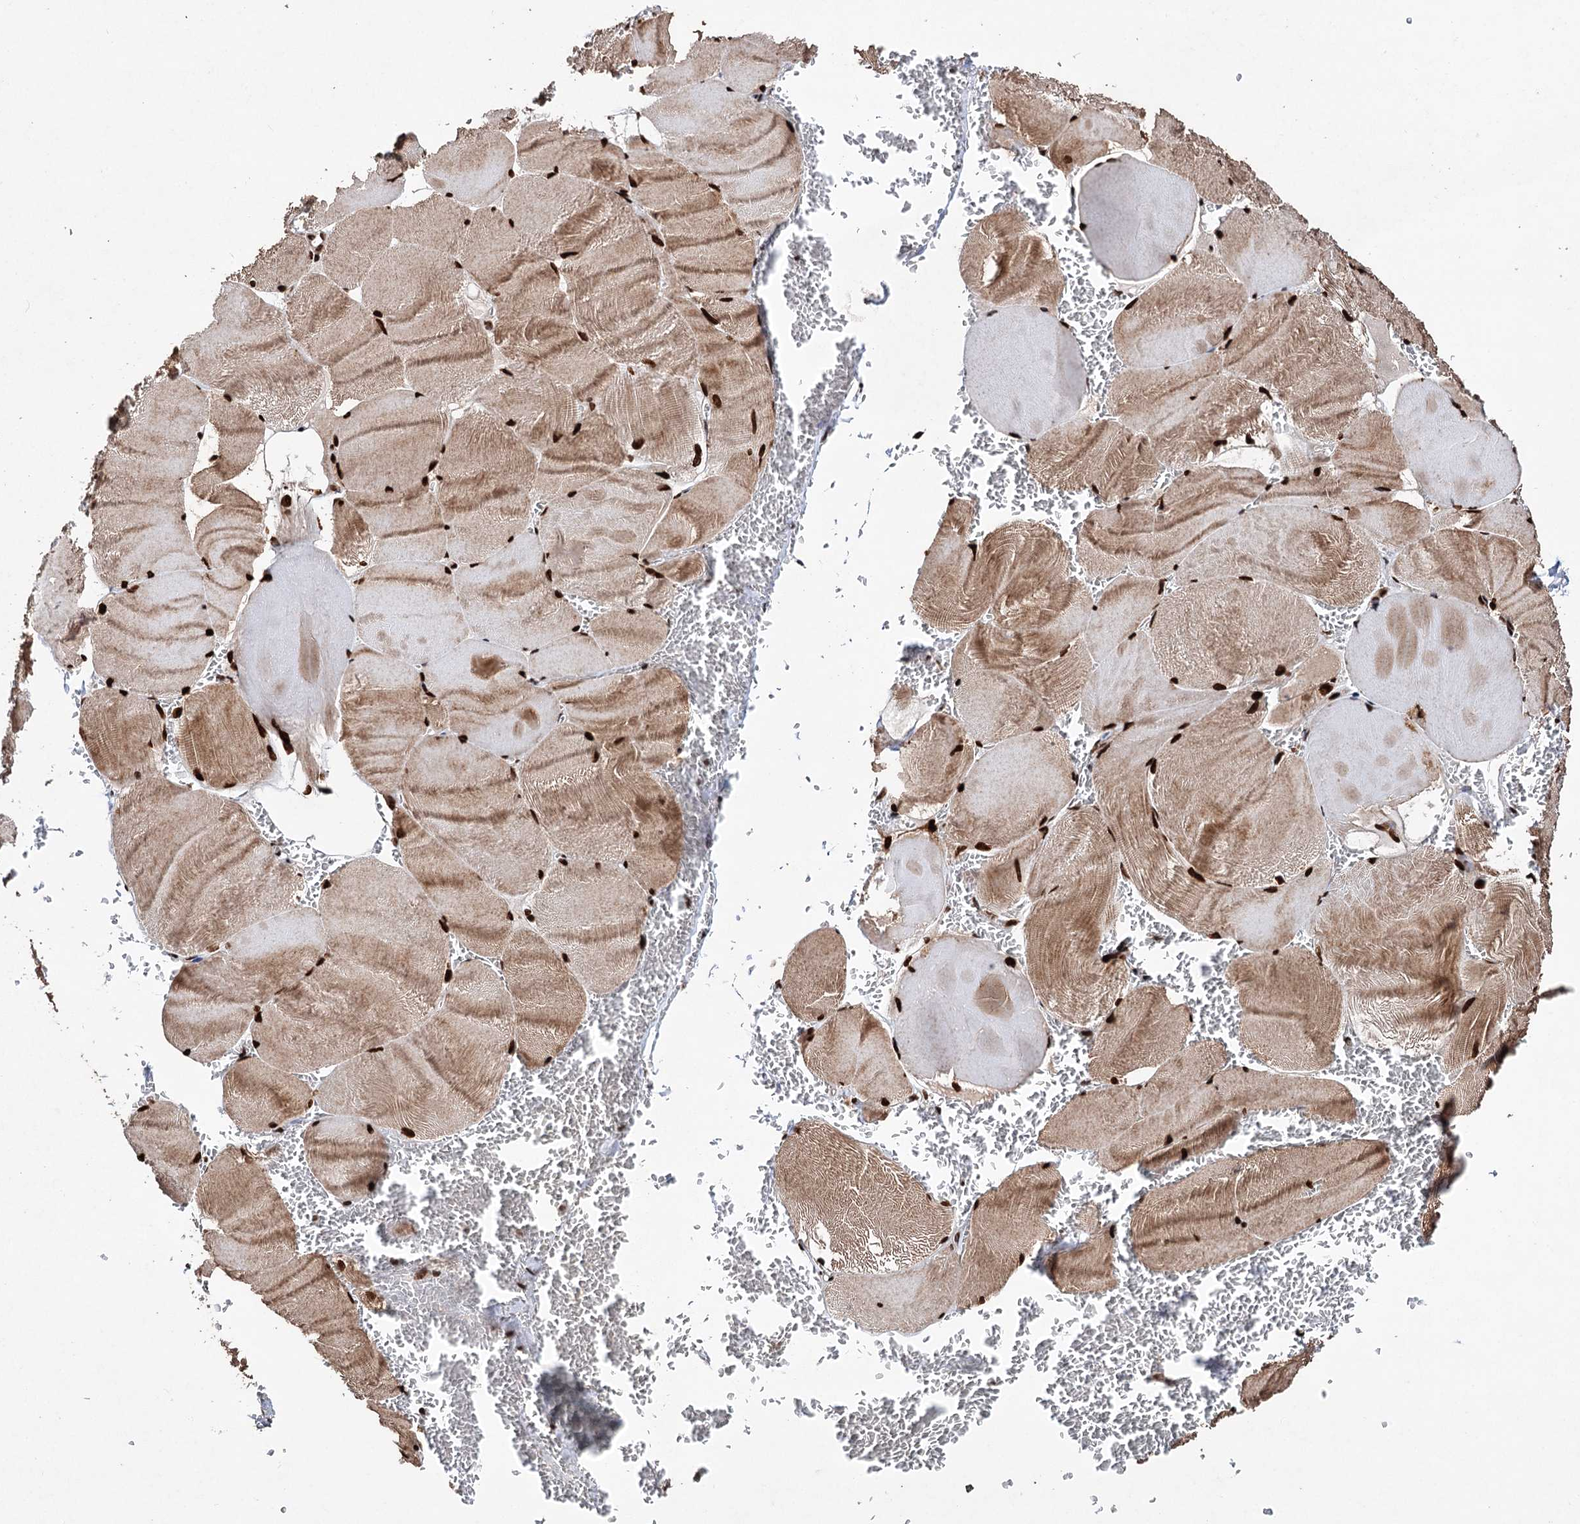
{"staining": {"intensity": "strong", "quantity": ">75%", "location": "cytoplasmic/membranous,nuclear"}, "tissue": "skeletal muscle", "cell_type": "Myocytes", "image_type": "normal", "snomed": [{"axis": "morphology", "description": "Normal tissue, NOS"}, {"axis": "morphology", "description": "Basal cell carcinoma"}, {"axis": "topography", "description": "Skeletal muscle"}], "caption": "Skeletal muscle stained with IHC exhibits strong cytoplasmic/membranous,nuclear positivity in about >75% of myocytes.", "gene": "MATR3", "patient": {"sex": "female", "age": 64}}